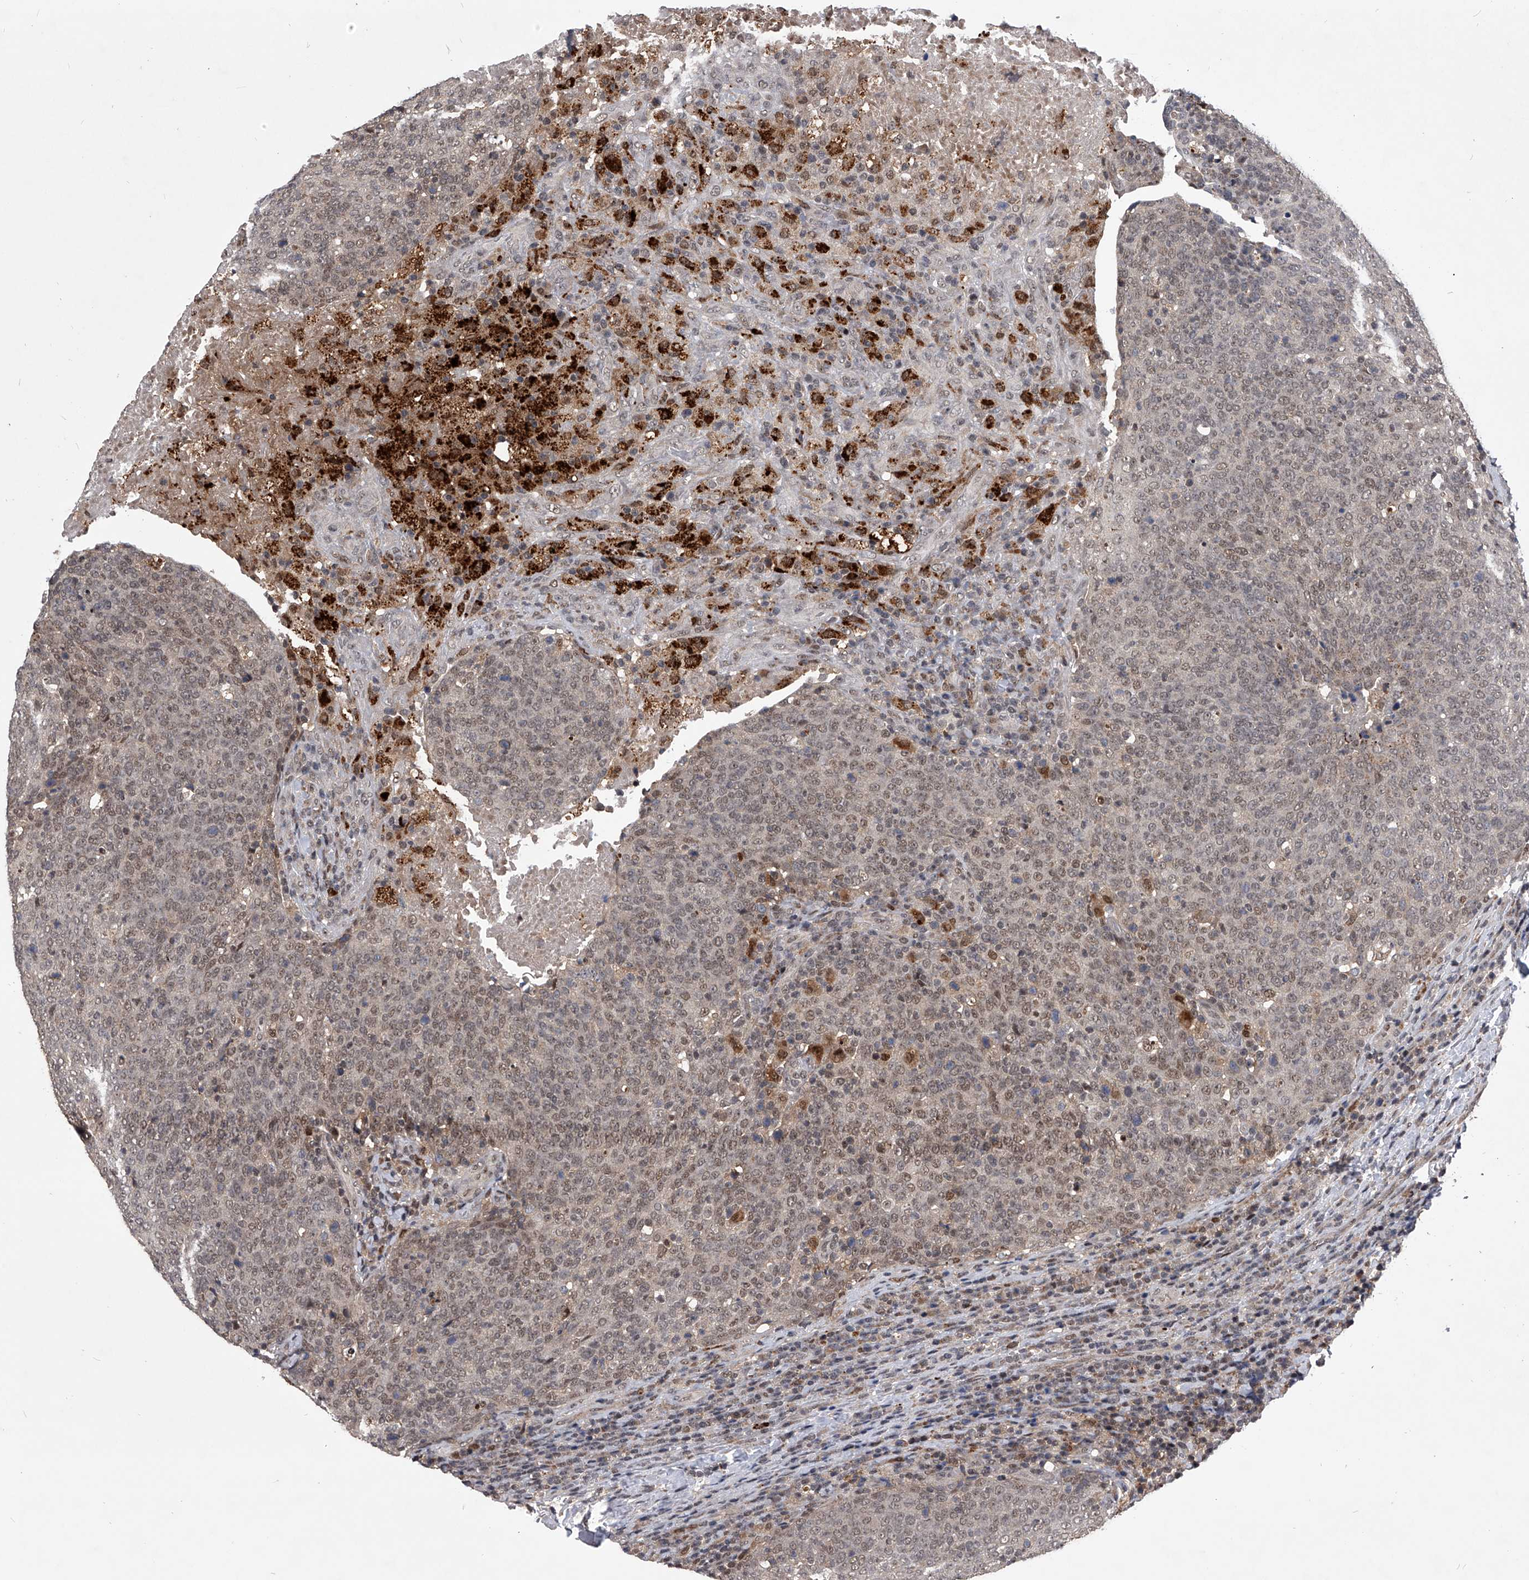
{"staining": {"intensity": "moderate", "quantity": ">75%", "location": "nuclear"}, "tissue": "head and neck cancer", "cell_type": "Tumor cells", "image_type": "cancer", "snomed": [{"axis": "morphology", "description": "Squamous cell carcinoma, NOS"}, {"axis": "morphology", "description": "Squamous cell carcinoma, metastatic, NOS"}, {"axis": "topography", "description": "Lymph node"}, {"axis": "topography", "description": "Head-Neck"}], "caption": "This is an image of immunohistochemistry (IHC) staining of squamous cell carcinoma (head and neck), which shows moderate expression in the nuclear of tumor cells.", "gene": "CMTR1", "patient": {"sex": "male", "age": 62}}